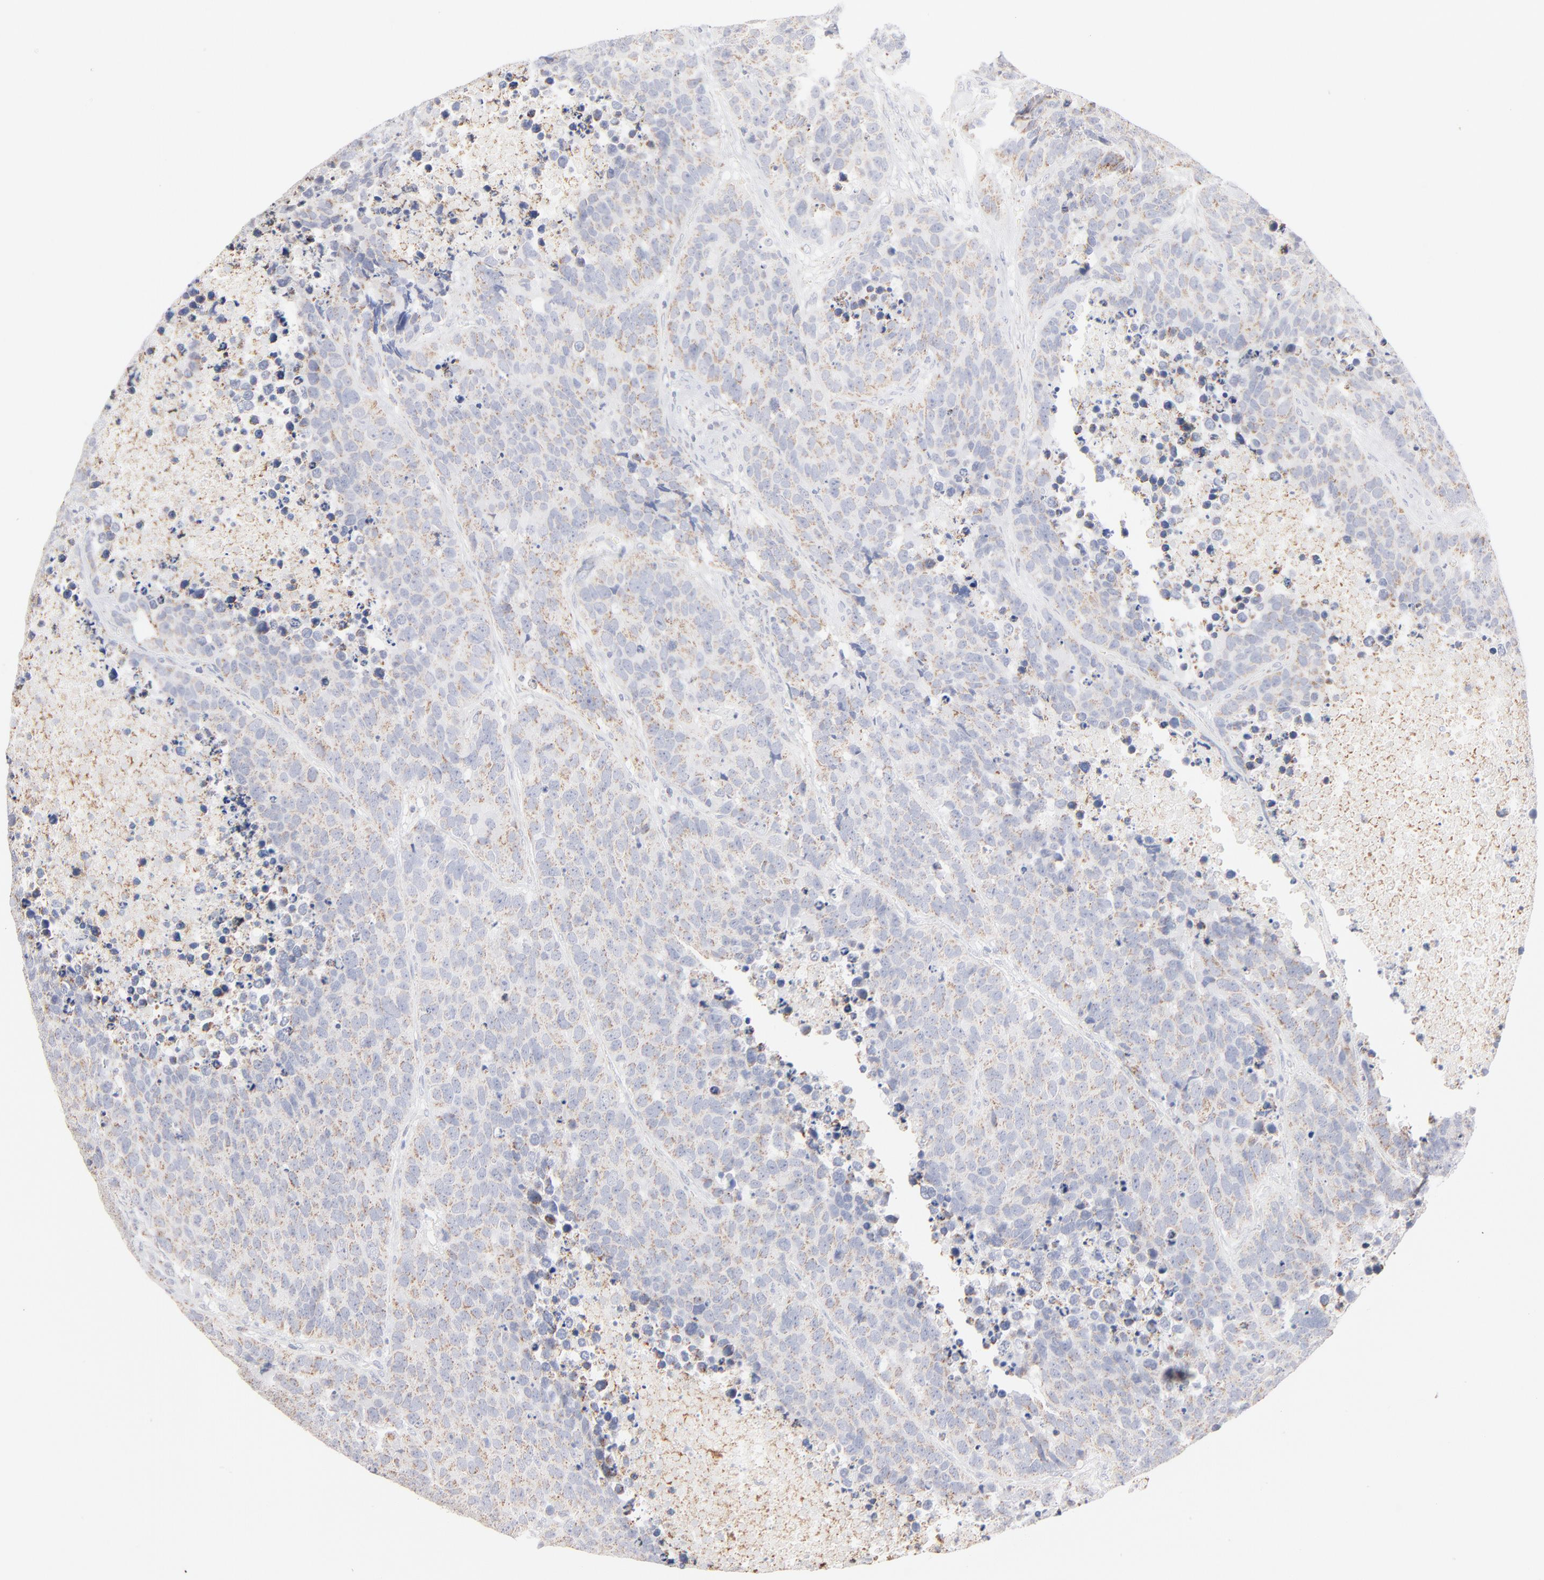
{"staining": {"intensity": "moderate", "quantity": "25%-75%", "location": "cytoplasmic/membranous"}, "tissue": "carcinoid", "cell_type": "Tumor cells", "image_type": "cancer", "snomed": [{"axis": "morphology", "description": "Carcinoid, malignant, NOS"}, {"axis": "topography", "description": "Lung"}], "caption": "Carcinoid stained with a brown dye shows moderate cytoplasmic/membranous positive positivity in approximately 25%-75% of tumor cells.", "gene": "MRPL58", "patient": {"sex": "male", "age": 60}}